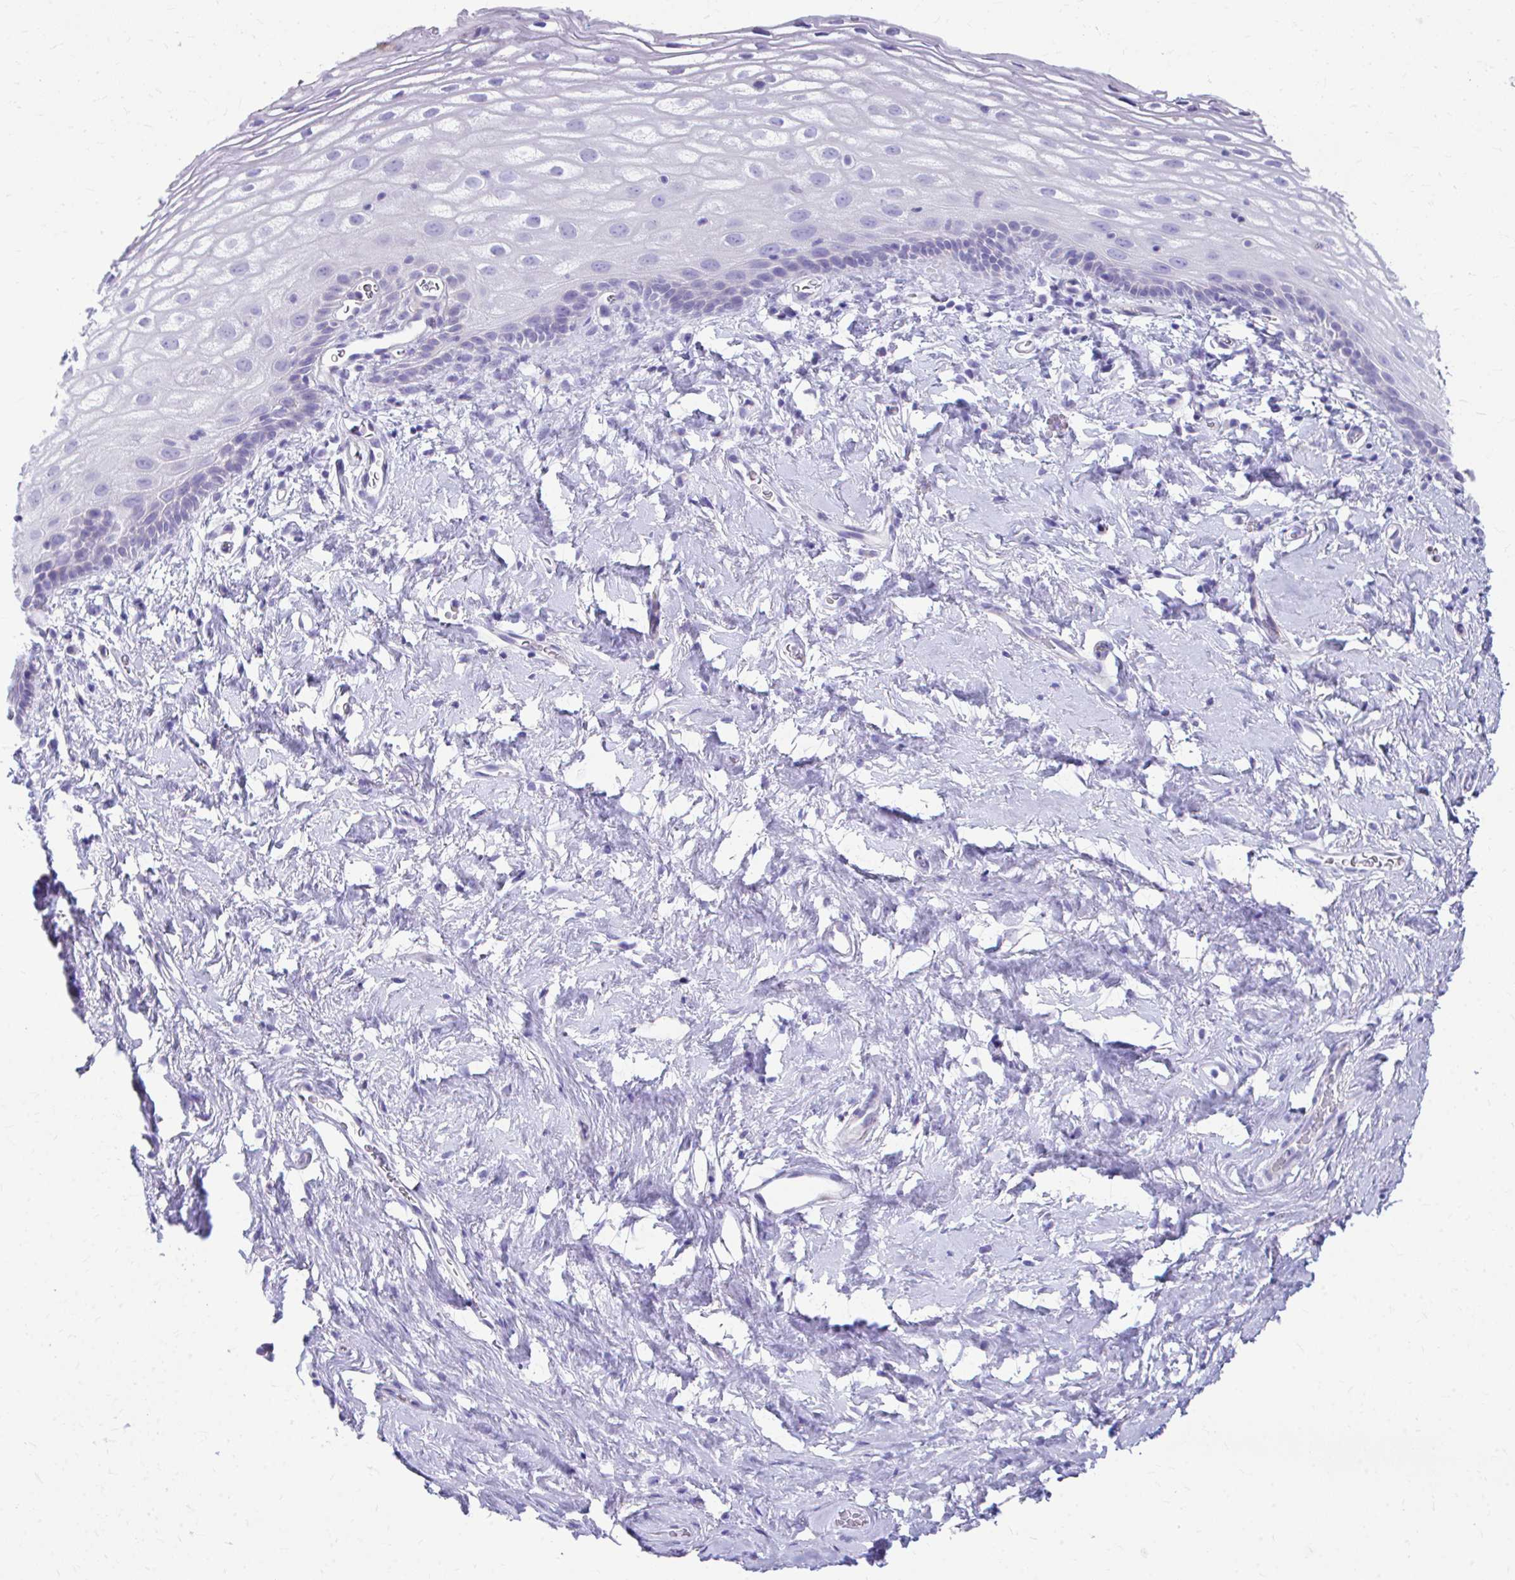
{"staining": {"intensity": "negative", "quantity": "none", "location": "none"}, "tissue": "vagina", "cell_type": "Squamous epithelial cells", "image_type": "normal", "snomed": [{"axis": "morphology", "description": "Normal tissue, NOS"}, {"axis": "morphology", "description": "Adenocarcinoma, NOS"}, {"axis": "topography", "description": "Rectum"}, {"axis": "topography", "description": "Vagina"}, {"axis": "topography", "description": "Peripheral nerve tissue"}], "caption": "Squamous epithelial cells show no significant staining in normal vagina. (DAB immunohistochemistry (IHC) visualized using brightfield microscopy, high magnification).", "gene": "ENSG00000285953", "patient": {"sex": "female", "age": 71}}